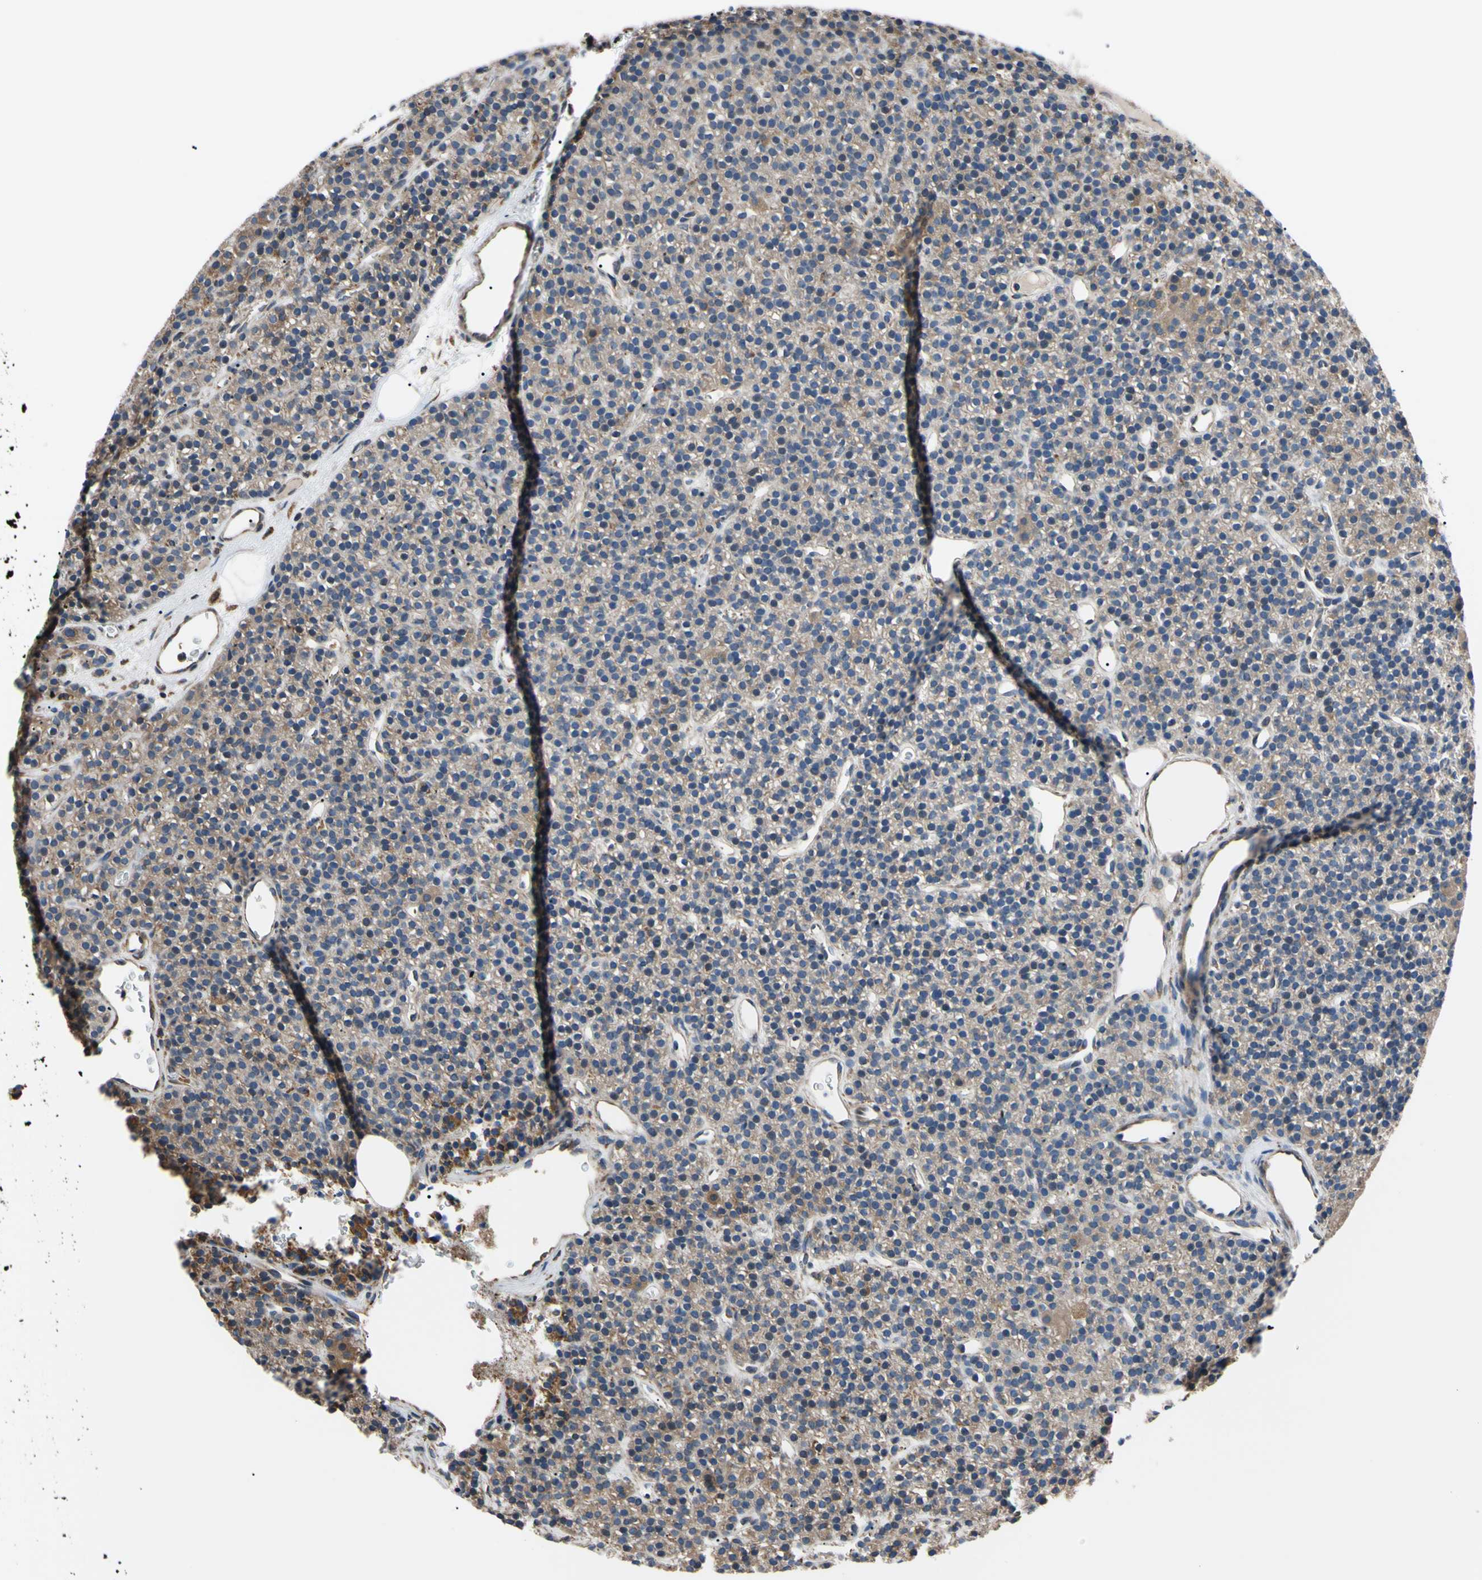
{"staining": {"intensity": "moderate", "quantity": ">75%", "location": "cytoplasmic/membranous"}, "tissue": "parathyroid gland", "cell_type": "Glandular cells", "image_type": "normal", "snomed": [{"axis": "morphology", "description": "Normal tissue, NOS"}, {"axis": "morphology", "description": "Hyperplasia, NOS"}, {"axis": "topography", "description": "Parathyroid gland"}], "caption": "The immunohistochemical stain shows moderate cytoplasmic/membranous positivity in glandular cells of normal parathyroid gland.", "gene": "BMF", "patient": {"sex": "male", "age": 44}}